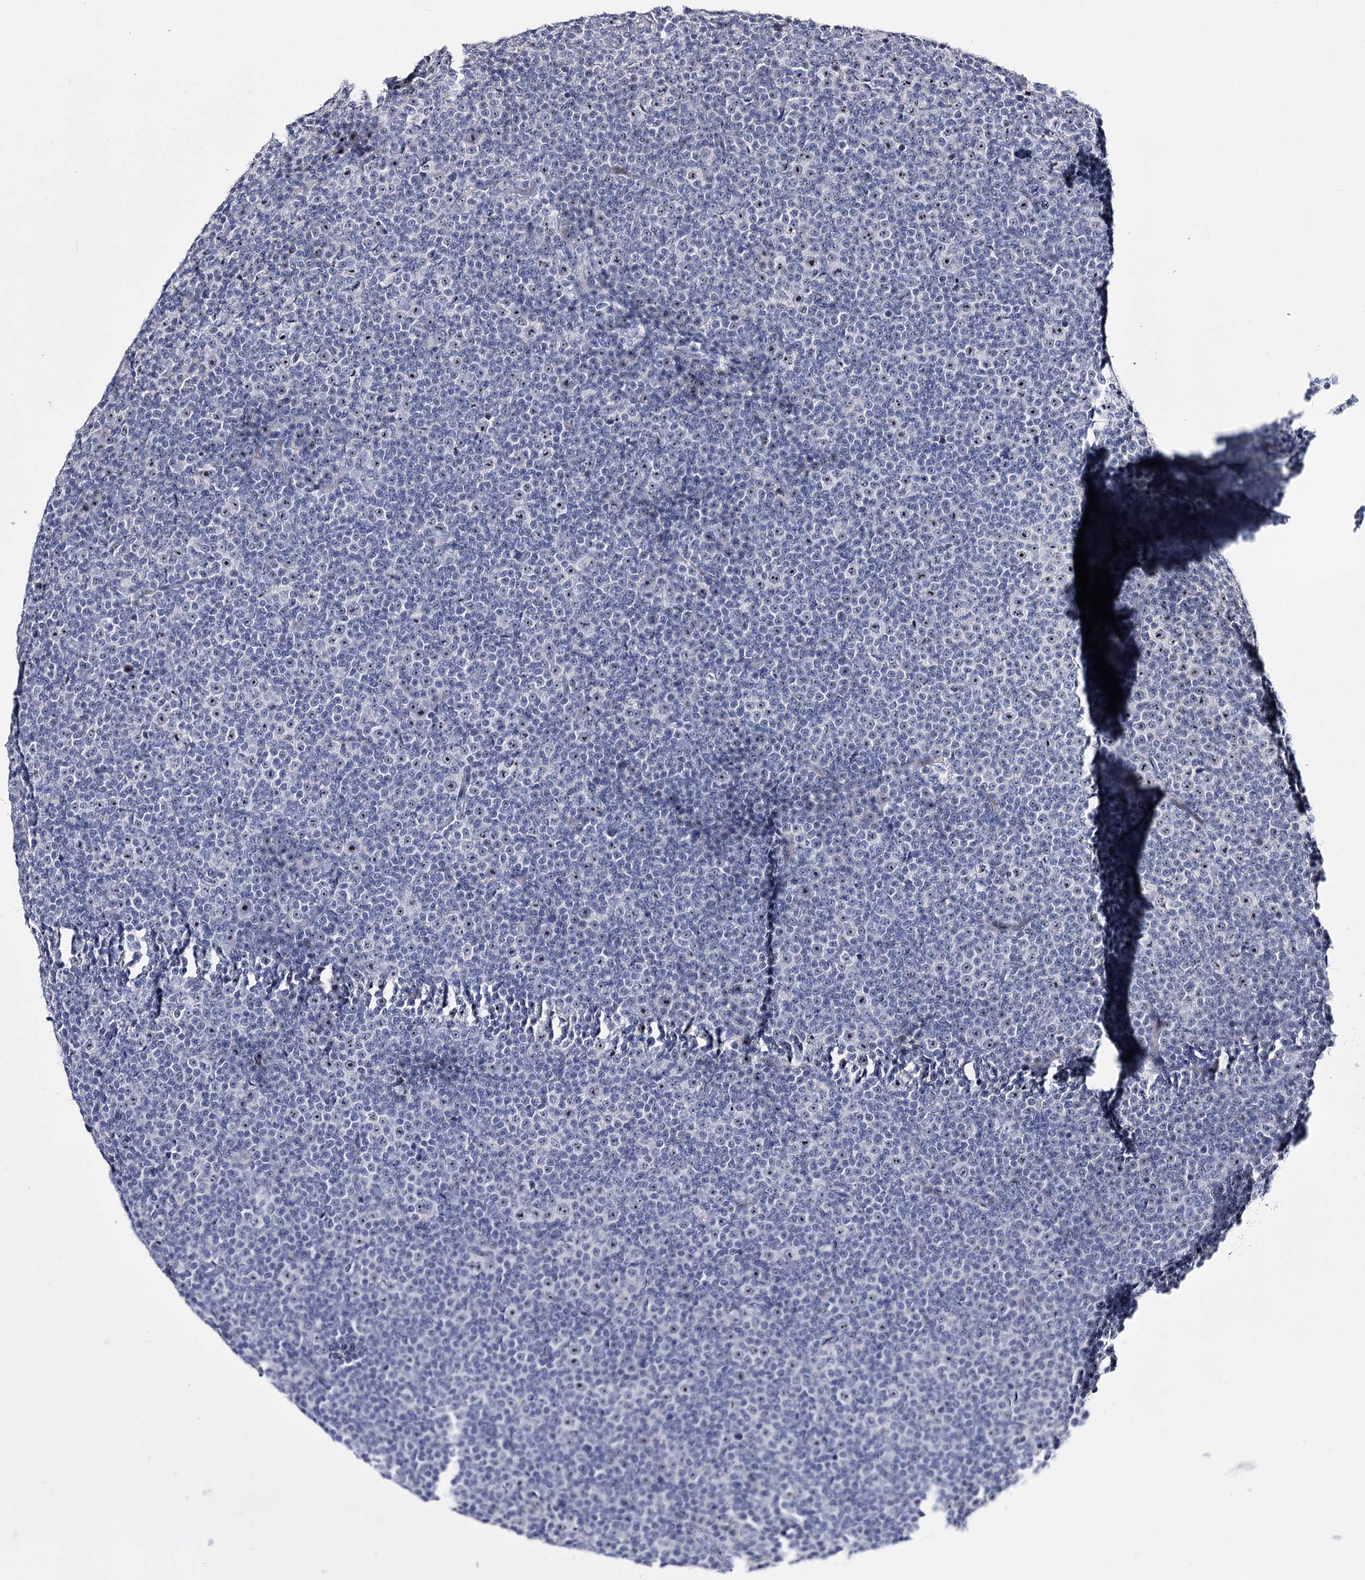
{"staining": {"intensity": "moderate", "quantity": "25%-75%", "location": "nuclear"}, "tissue": "lymphoma", "cell_type": "Tumor cells", "image_type": "cancer", "snomed": [{"axis": "morphology", "description": "Malignant lymphoma, non-Hodgkin's type, Low grade"}, {"axis": "topography", "description": "Lymph node"}], "caption": "Protein expression analysis of lymphoma demonstrates moderate nuclear expression in about 25%-75% of tumor cells.", "gene": "PCGF5", "patient": {"sex": "female", "age": 67}}